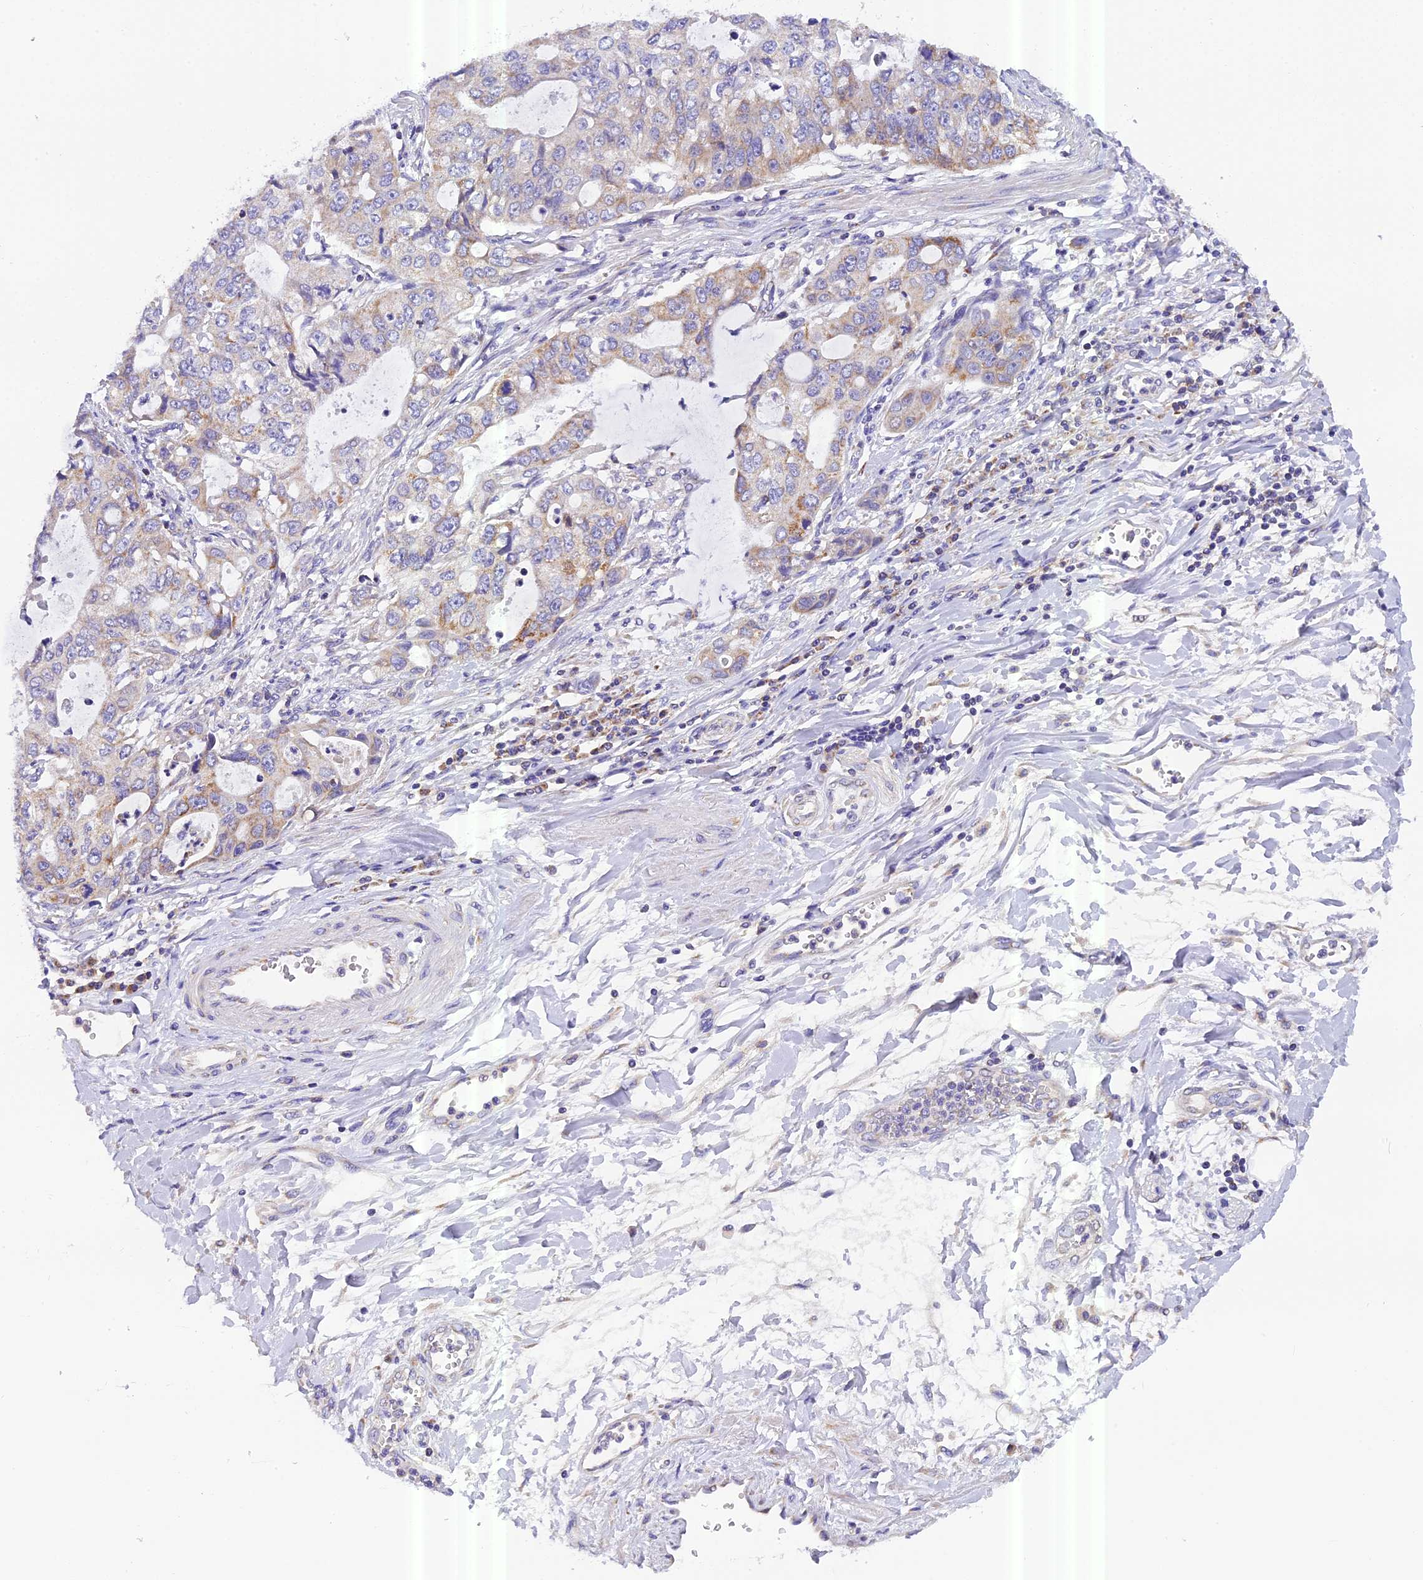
{"staining": {"intensity": "weak", "quantity": "<25%", "location": "cytoplasmic/membranous"}, "tissue": "stomach cancer", "cell_type": "Tumor cells", "image_type": "cancer", "snomed": [{"axis": "morphology", "description": "Adenocarcinoma, NOS"}, {"axis": "topography", "description": "Stomach, upper"}], "caption": "An image of human stomach cancer is negative for staining in tumor cells. Brightfield microscopy of immunohistochemistry (IHC) stained with DAB (brown) and hematoxylin (blue), captured at high magnification.", "gene": "MGME1", "patient": {"sex": "female", "age": 52}}